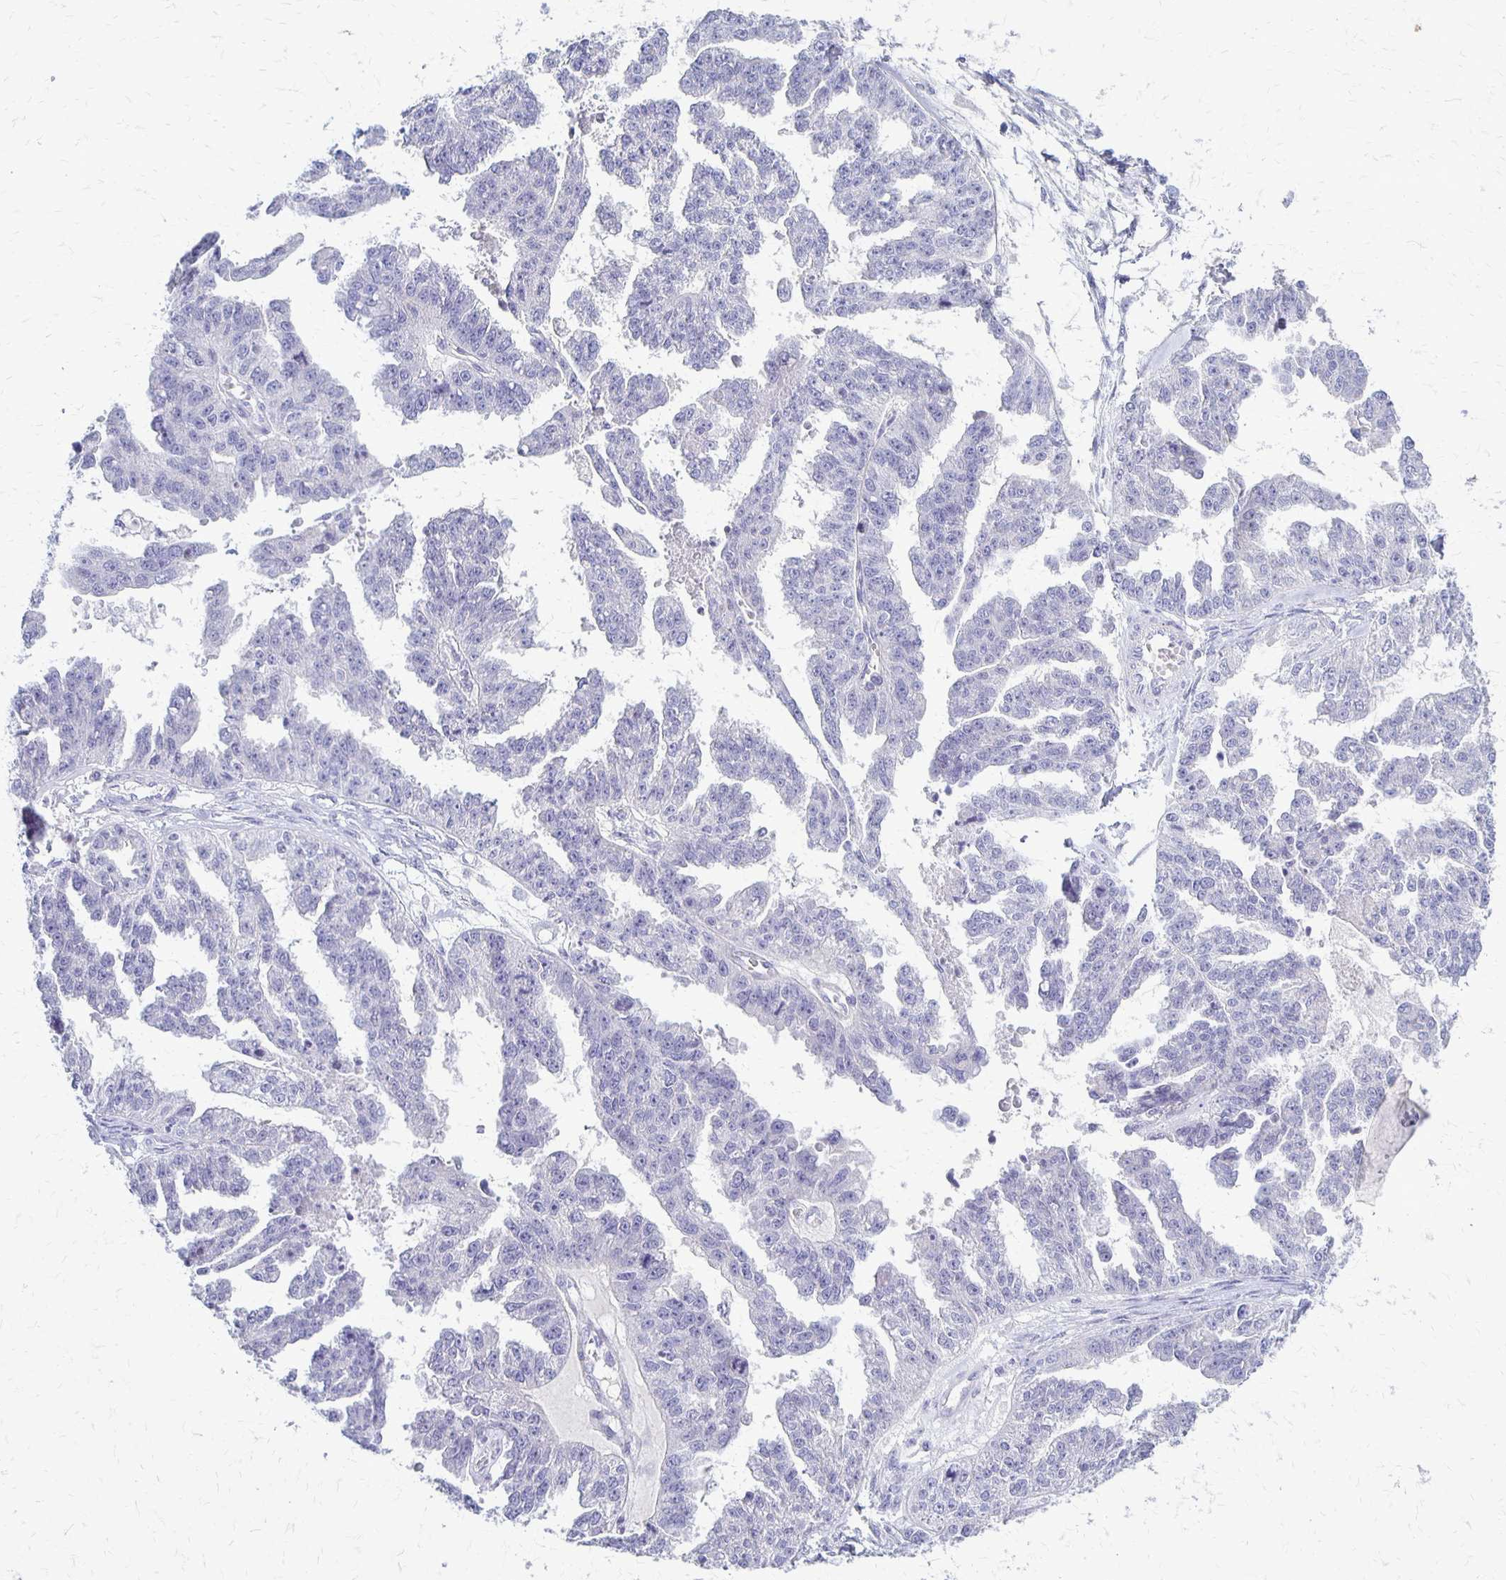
{"staining": {"intensity": "negative", "quantity": "none", "location": "none"}, "tissue": "ovarian cancer", "cell_type": "Tumor cells", "image_type": "cancer", "snomed": [{"axis": "morphology", "description": "Cystadenocarcinoma, serous, NOS"}, {"axis": "topography", "description": "Ovary"}], "caption": "Immunohistochemistry of ovarian cancer (serous cystadenocarcinoma) demonstrates no positivity in tumor cells.", "gene": "RHOC", "patient": {"sex": "female", "age": 58}}